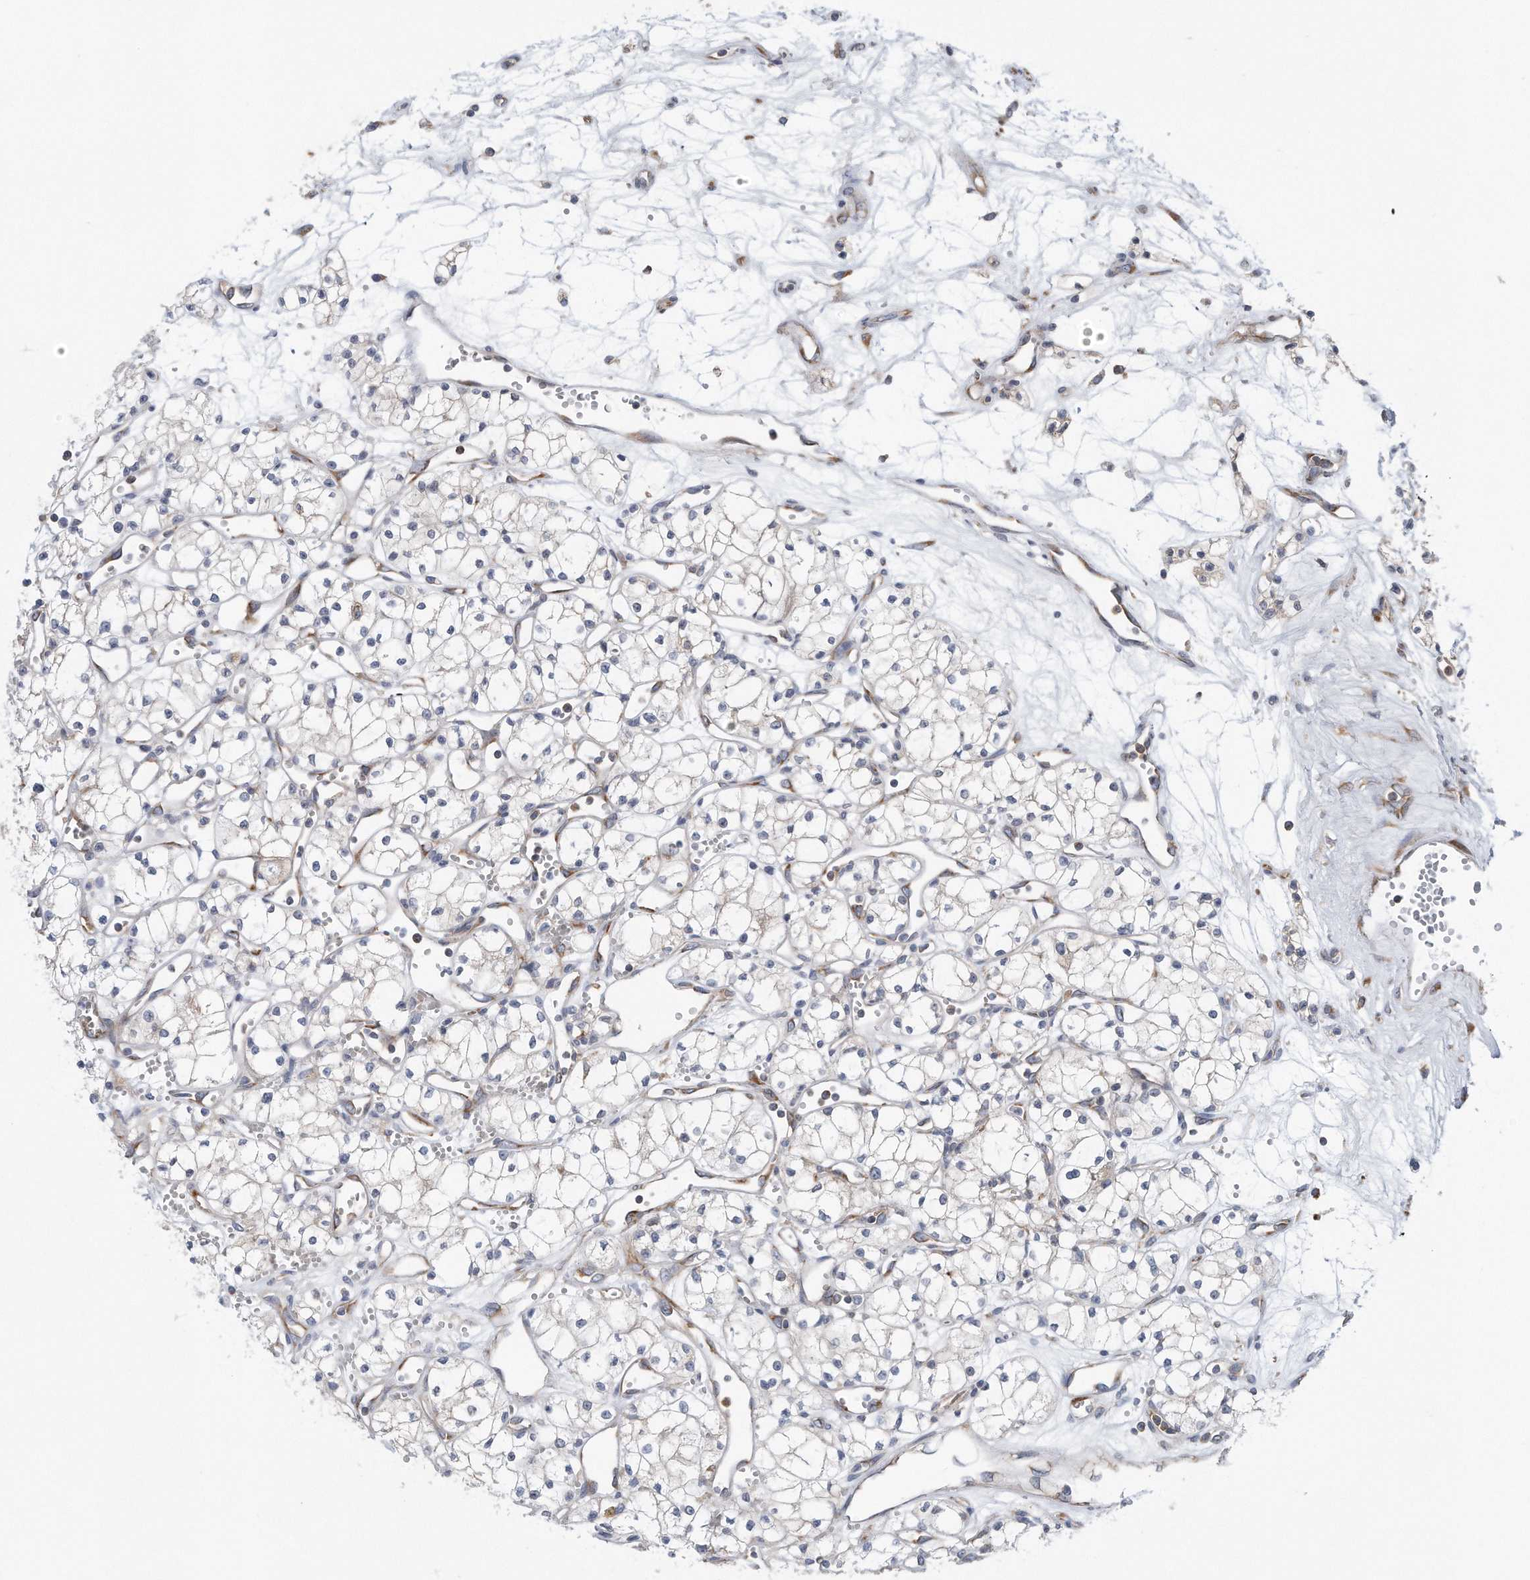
{"staining": {"intensity": "negative", "quantity": "none", "location": "none"}, "tissue": "renal cancer", "cell_type": "Tumor cells", "image_type": "cancer", "snomed": [{"axis": "morphology", "description": "Adenocarcinoma, NOS"}, {"axis": "topography", "description": "Kidney"}], "caption": "The photomicrograph displays no staining of tumor cells in renal cancer (adenocarcinoma).", "gene": "RPL26L1", "patient": {"sex": "male", "age": 59}}